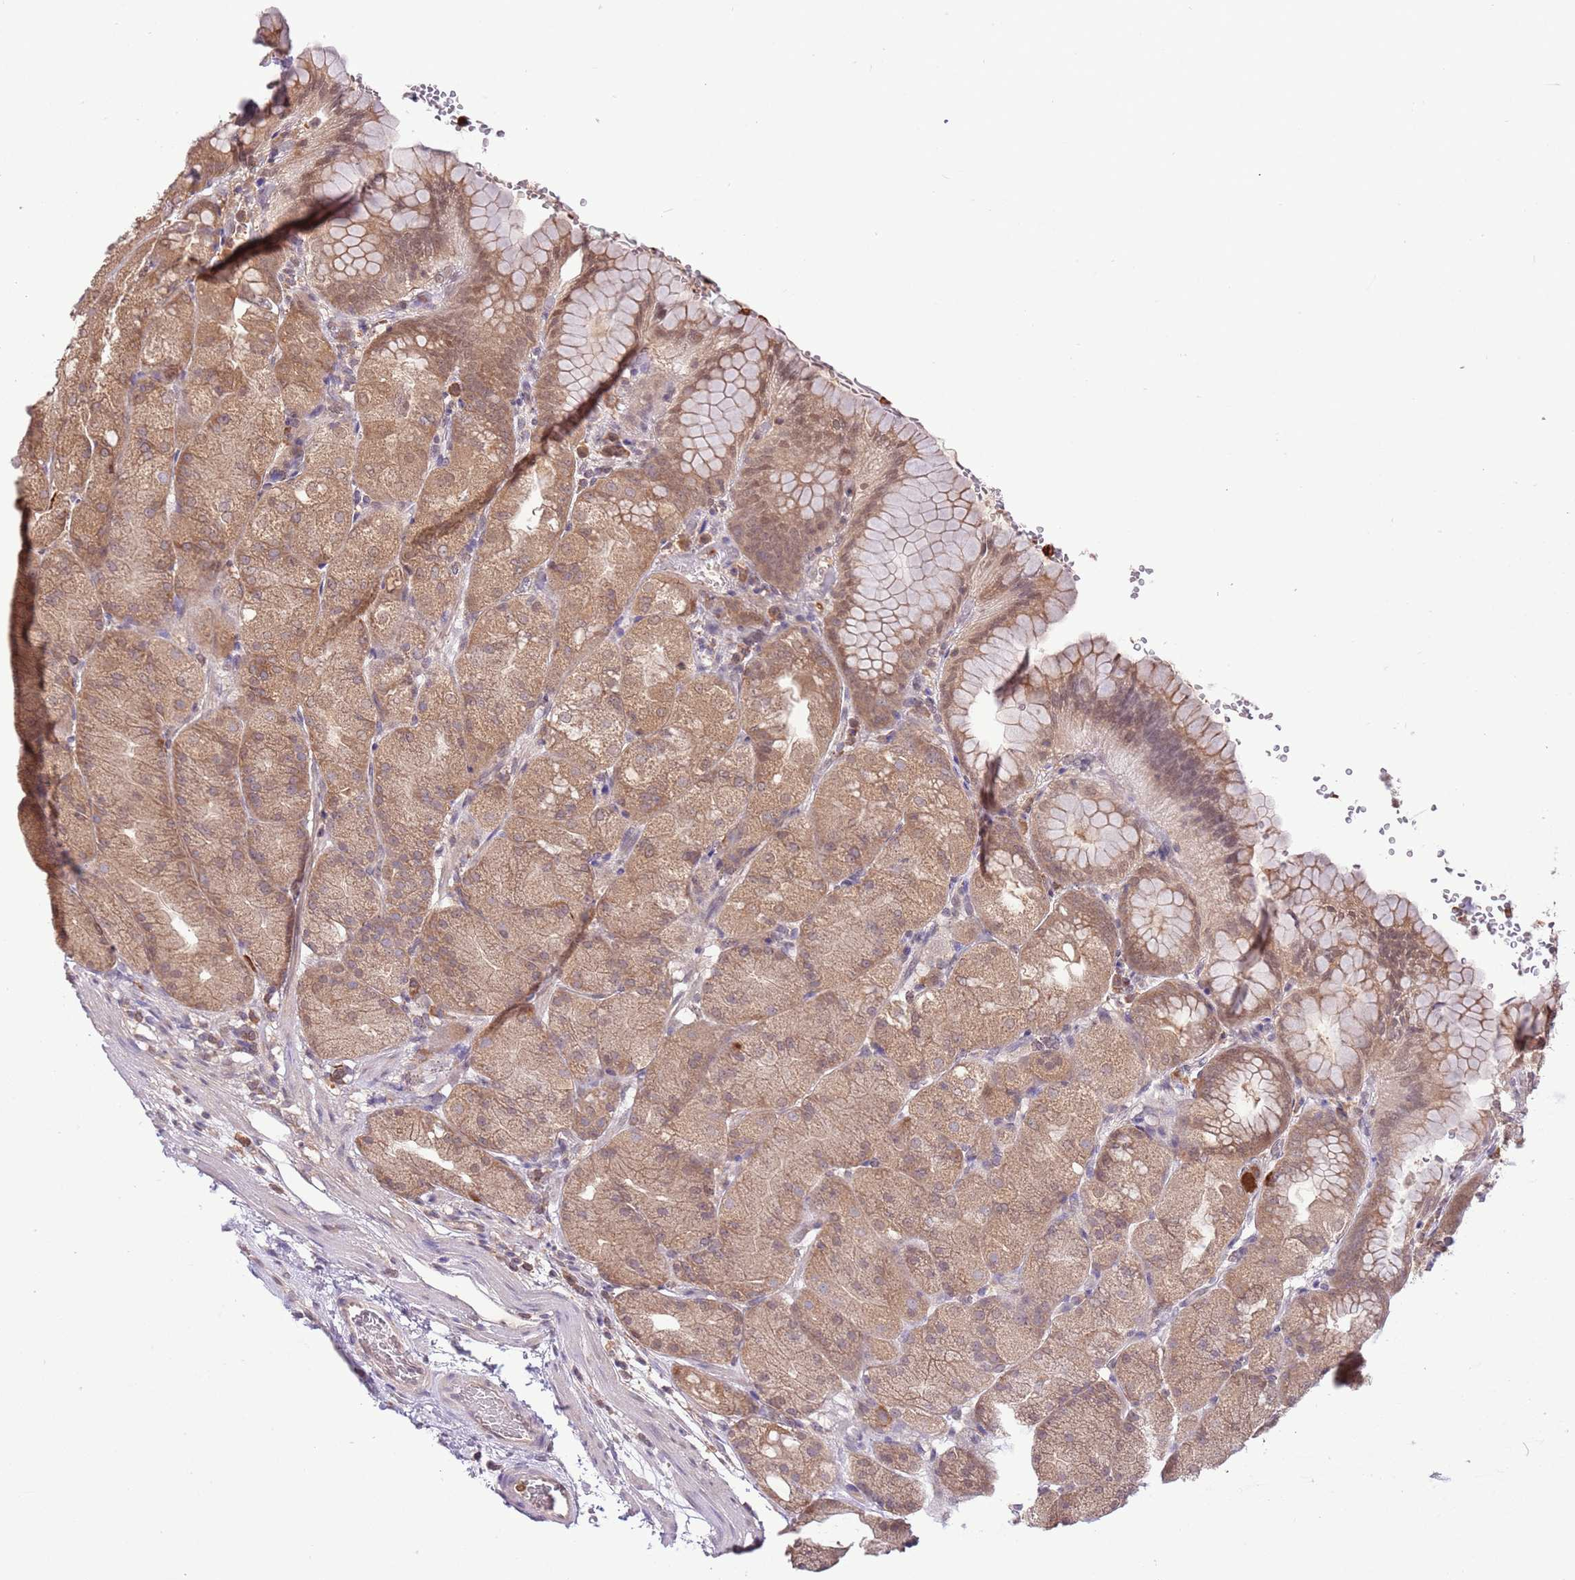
{"staining": {"intensity": "moderate", "quantity": "25%-75%", "location": "cytoplasmic/membranous,nuclear"}, "tissue": "stomach", "cell_type": "Glandular cells", "image_type": "normal", "snomed": [{"axis": "morphology", "description": "Normal tissue, NOS"}, {"axis": "topography", "description": "Stomach, upper"}, {"axis": "topography", "description": "Stomach, lower"}], "caption": "Human stomach stained with a brown dye shows moderate cytoplasmic/membranous,nuclear positive staining in approximately 25%-75% of glandular cells.", "gene": "AMIGO1", "patient": {"sex": "male", "age": 62}}